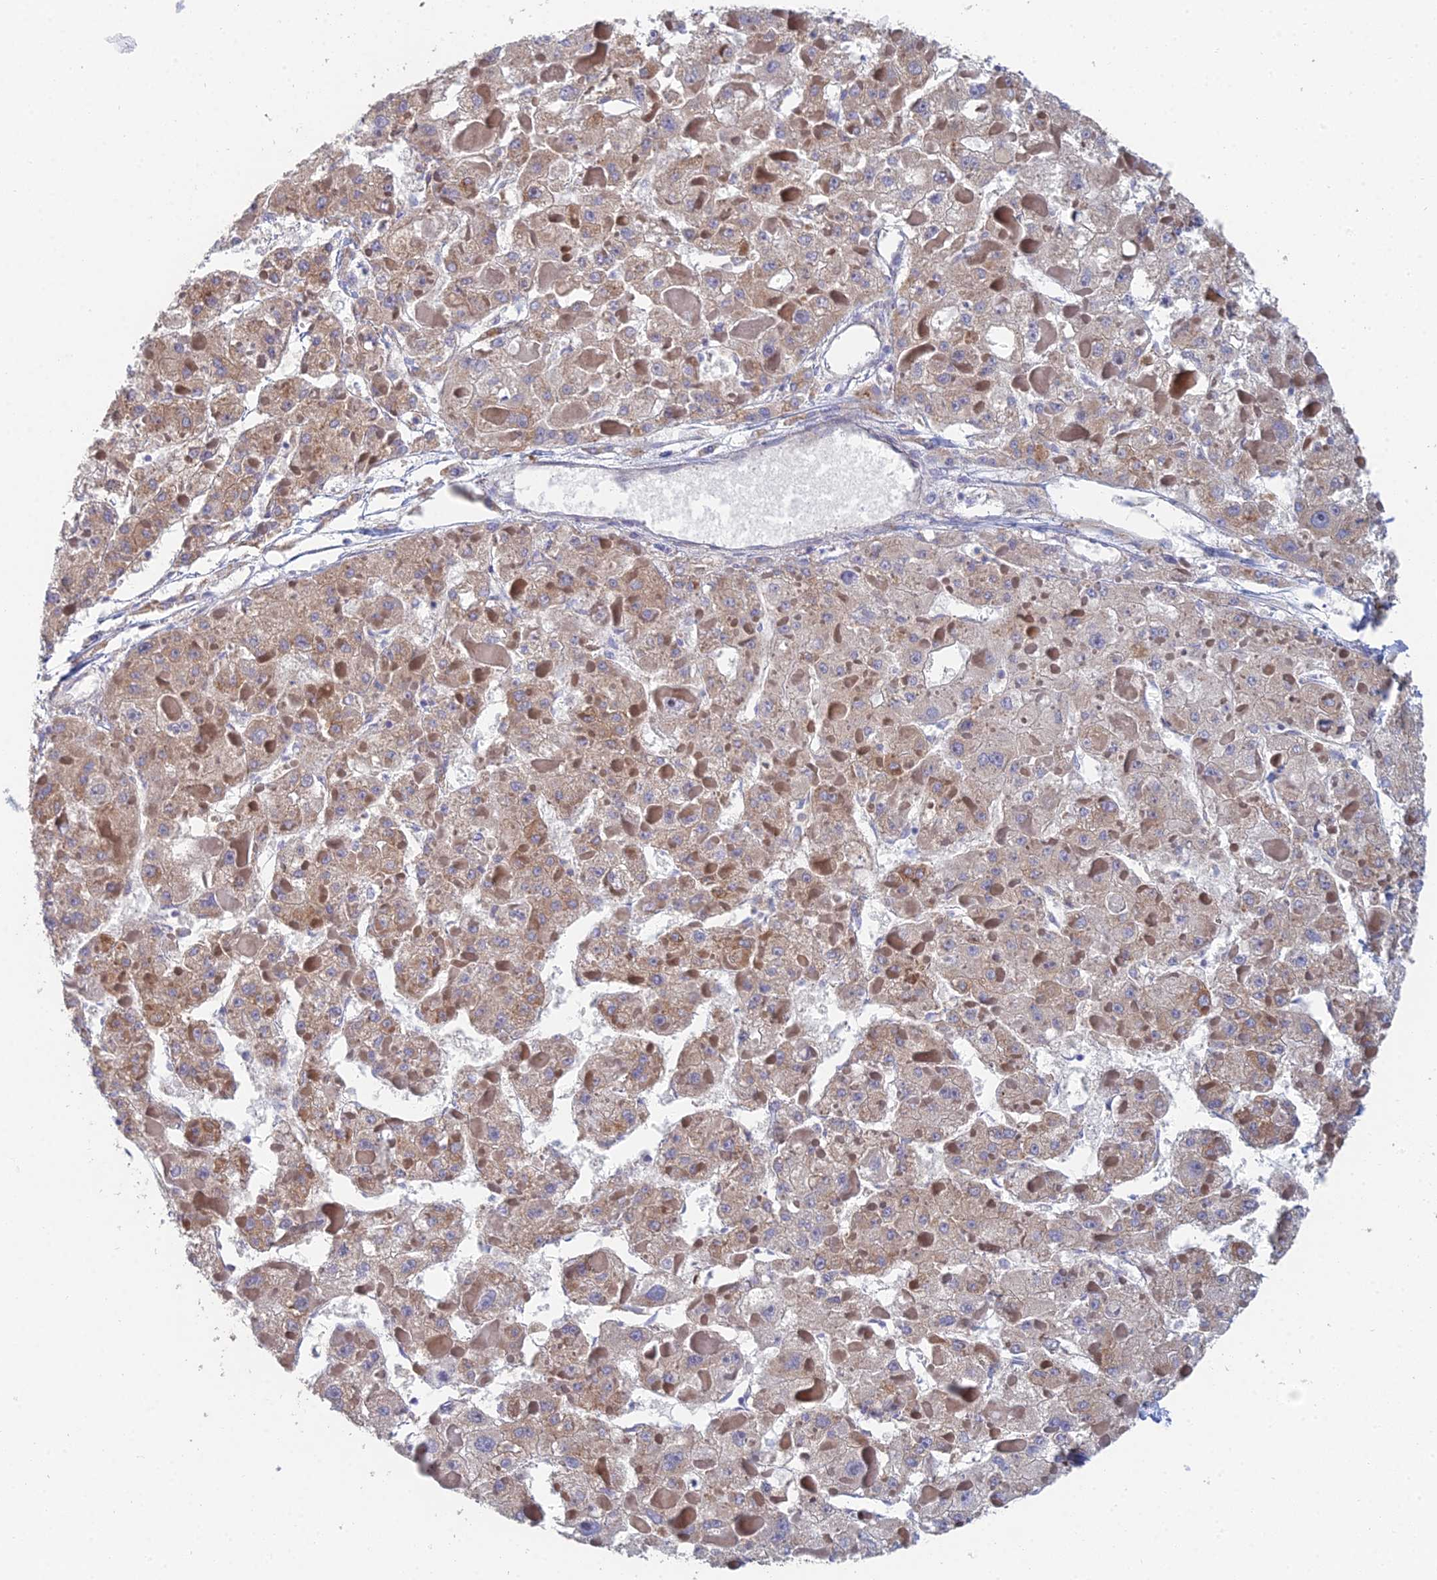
{"staining": {"intensity": "weak", "quantity": ">75%", "location": "cytoplasmic/membranous"}, "tissue": "liver cancer", "cell_type": "Tumor cells", "image_type": "cancer", "snomed": [{"axis": "morphology", "description": "Carcinoma, Hepatocellular, NOS"}, {"axis": "topography", "description": "Liver"}], "caption": "Immunohistochemistry (IHC) photomicrograph of hepatocellular carcinoma (liver) stained for a protein (brown), which reveals low levels of weak cytoplasmic/membranous staining in about >75% of tumor cells.", "gene": "ELOF1", "patient": {"sex": "female", "age": 73}}